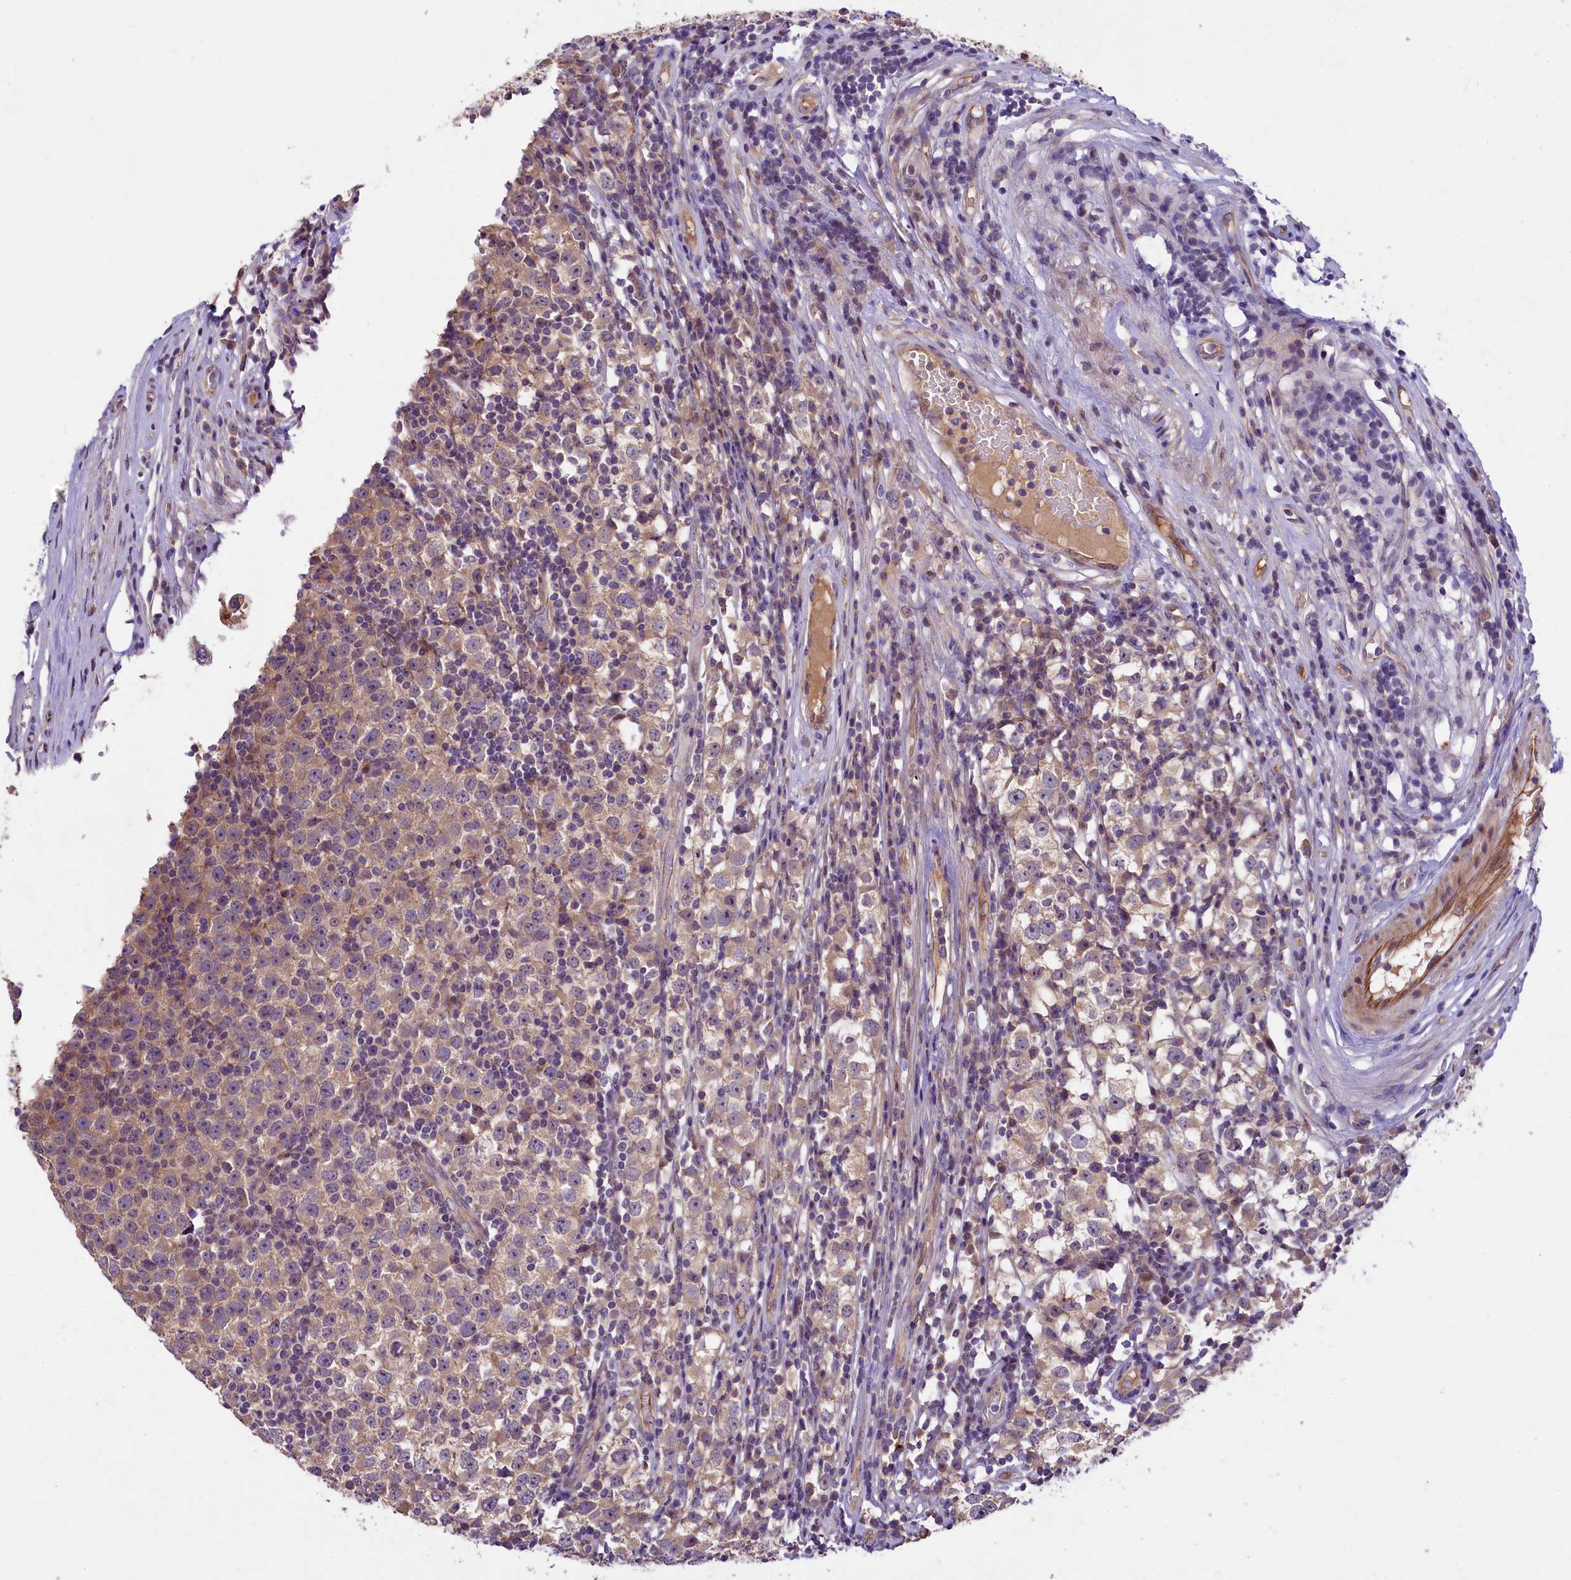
{"staining": {"intensity": "weak", "quantity": ">75%", "location": "cytoplasmic/membranous"}, "tissue": "testis cancer", "cell_type": "Tumor cells", "image_type": "cancer", "snomed": [{"axis": "morphology", "description": "Seminoma, NOS"}, {"axis": "topography", "description": "Testis"}], "caption": "The immunohistochemical stain highlights weak cytoplasmic/membranous positivity in tumor cells of seminoma (testis) tissue.", "gene": "UBXN6", "patient": {"sex": "male", "age": 65}}